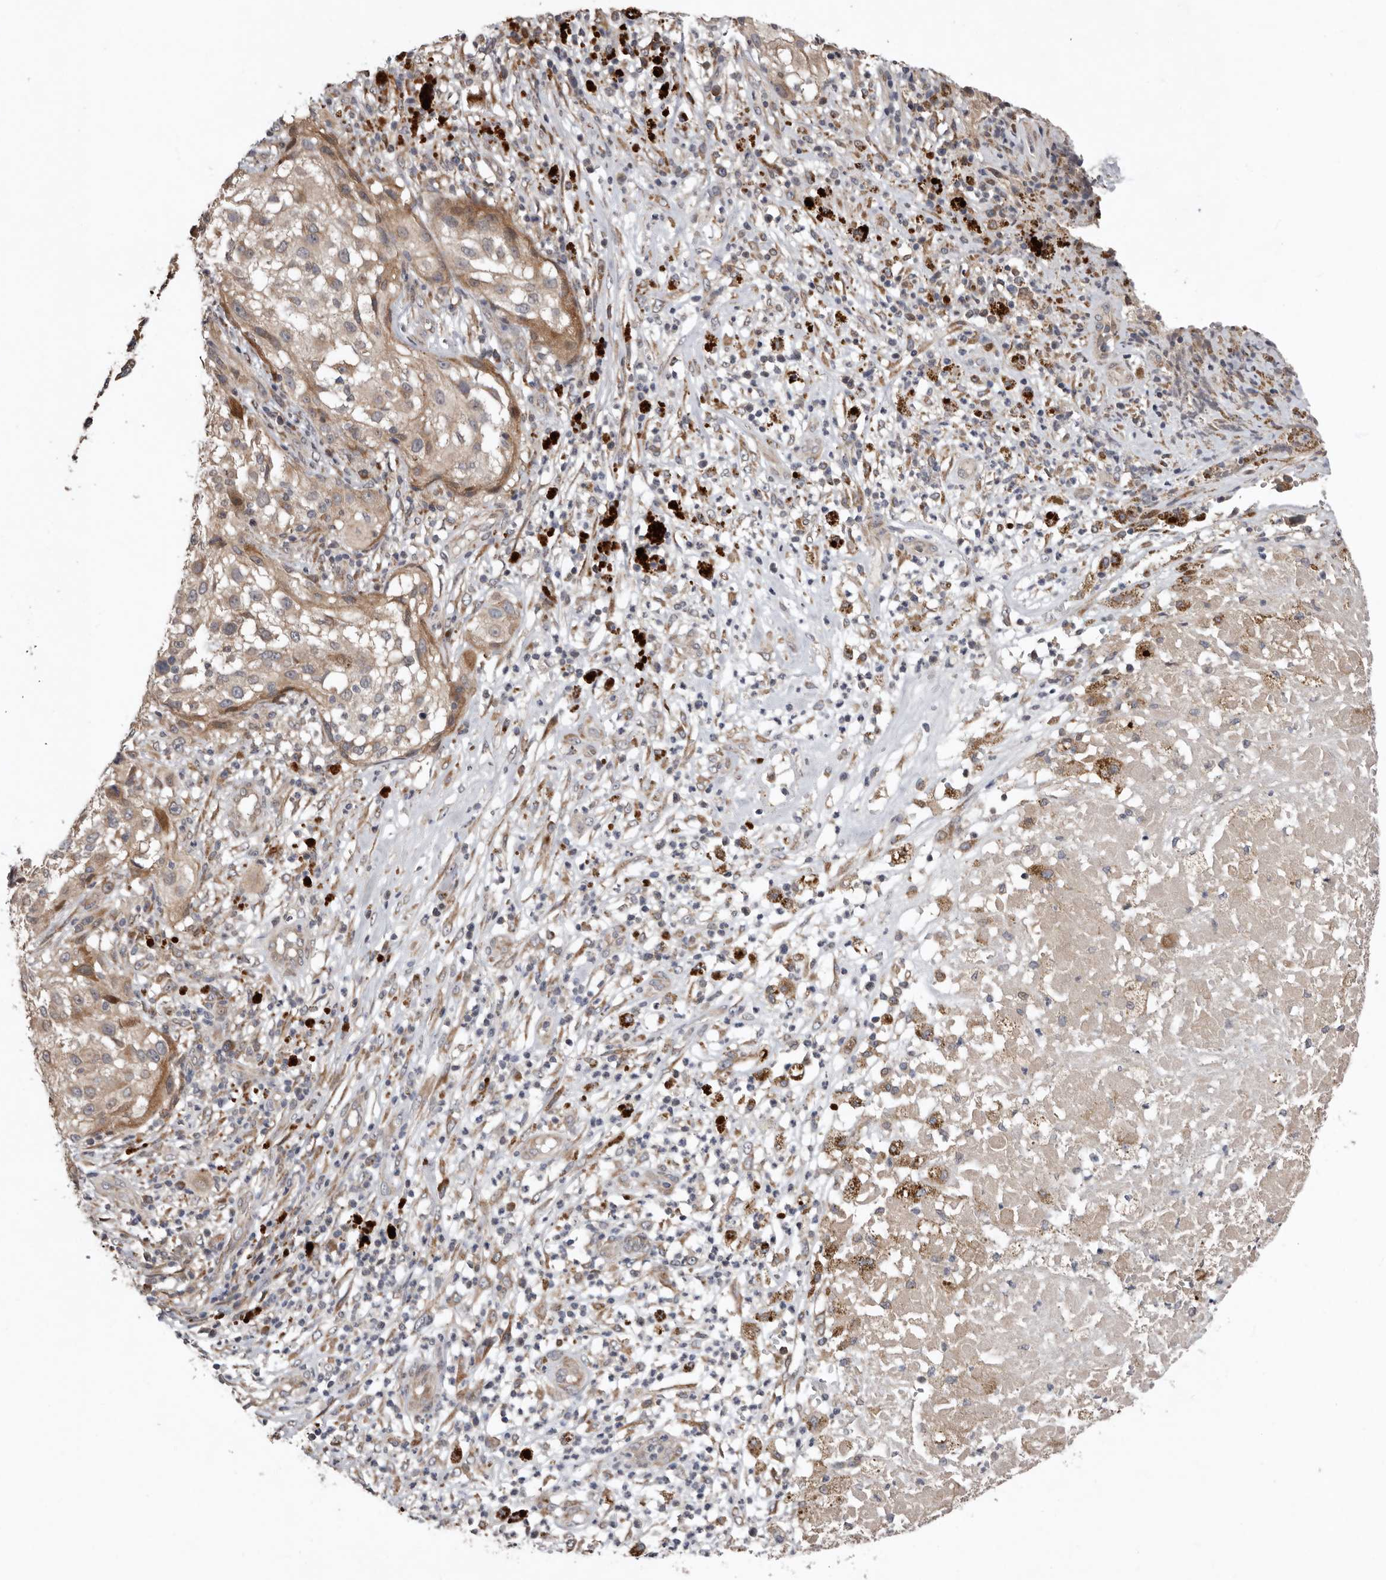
{"staining": {"intensity": "weak", "quantity": ">75%", "location": "cytoplasmic/membranous"}, "tissue": "melanoma", "cell_type": "Tumor cells", "image_type": "cancer", "snomed": [{"axis": "morphology", "description": "Necrosis, NOS"}, {"axis": "morphology", "description": "Malignant melanoma, NOS"}, {"axis": "topography", "description": "Skin"}], "caption": "Immunohistochemistry of human melanoma demonstrates low levels of weak cytoplasmic/membranous expression in approximately >75% of tumor cells.", "gene": "CHML", "patient": {"sex": "female", "age": 87}}